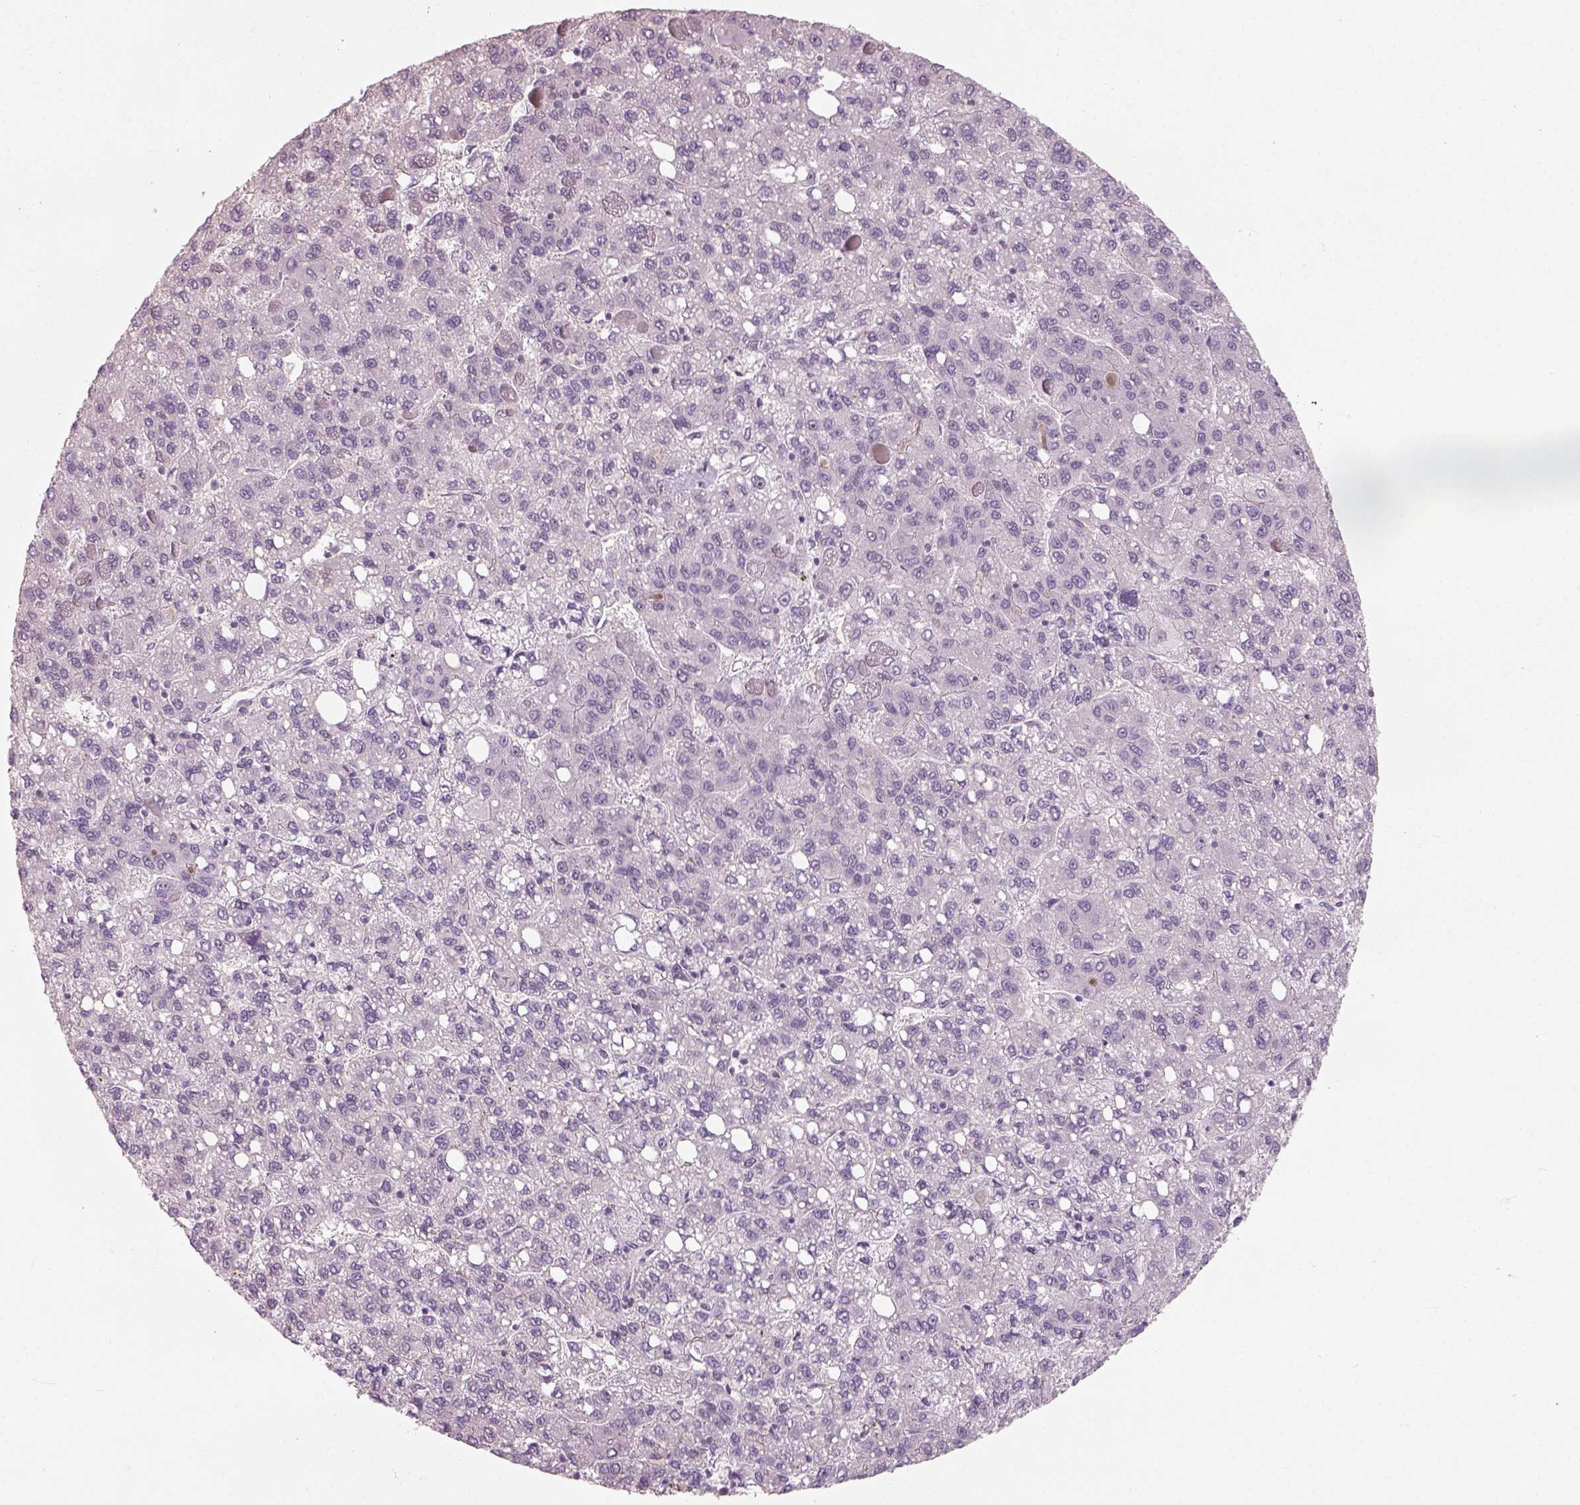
{"staining": {"intensity": "negative", "quantity": "none", "location": "none"}, "tissue": "liver cancer", "cell_type": "Tumor cells", "image_type": "cancer", "snomed": [{"axis": "morphology", "description": "Carcinoma, Hepatocellular, NOS"}, {"axis": "topography", "description": "Liver"}], "caption": "The IHC image has no significant expression in tumor cells of liver cancer (hepatocellular carcinoma) tissue.", "gene": "CDS1", "patient": {"sex": "female", "age": 82}}